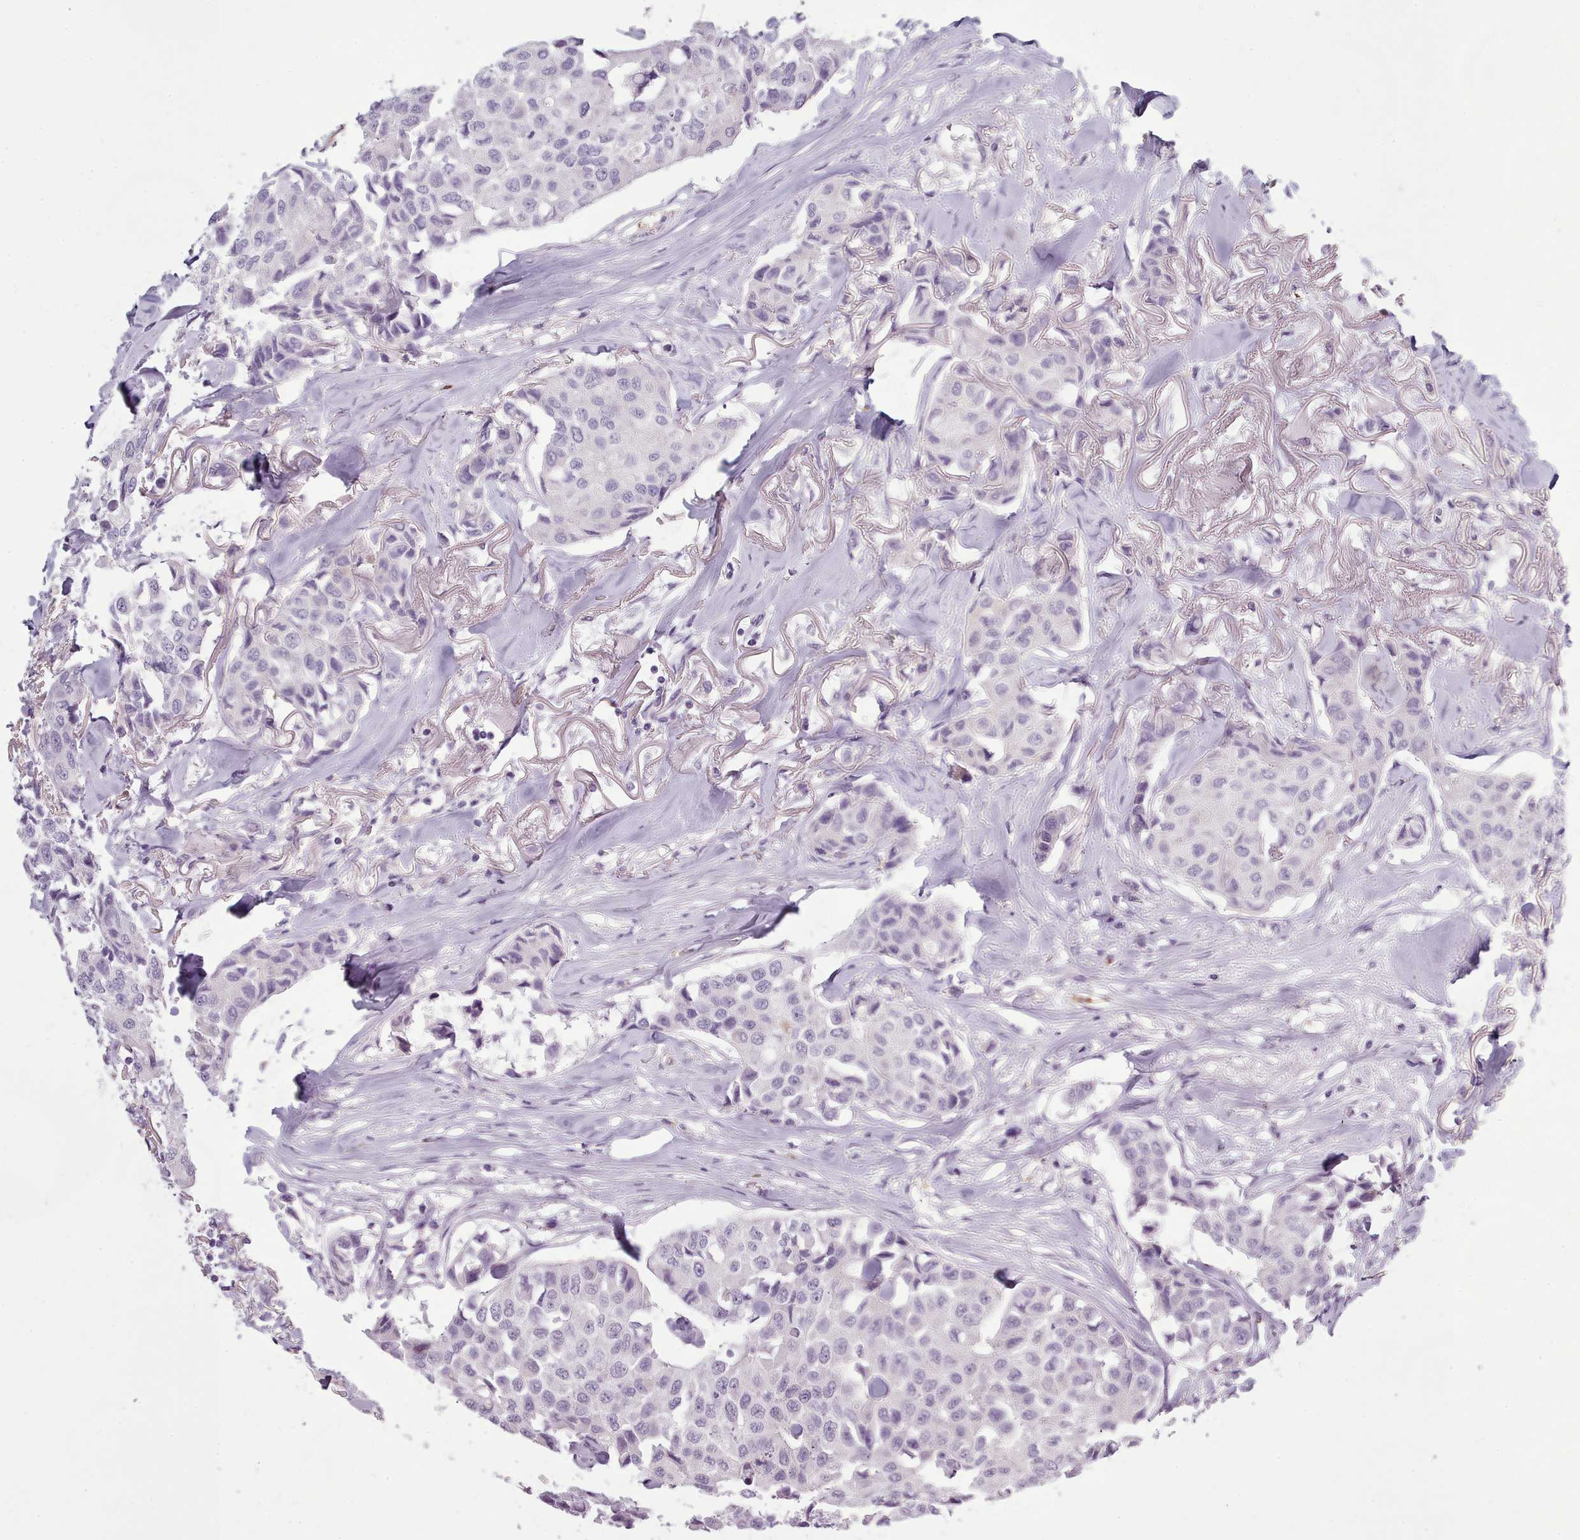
{"staining": {"intensity": "negative", "quantity": "none", "location": "none"}, "tissue": "breast cancer", "cell_type": "Tumor cells", "image_type": "cancer", "snomed": [{"axis": "morphology", "description": "Duct carcinoma"}, {"axis": "topography", "description": "Breast"}], "caption": "This histopathology image is of breast cancer (intraductal carcinoma) stained with immunohistochemistry (IHC) to label a protein in brown with the nuclei are counter-stained blue. There is no staining in tumor cells. Nuclei are stained in blue.", "gene": "NDST2", "patient": {"sex": "female", "age": 80}}